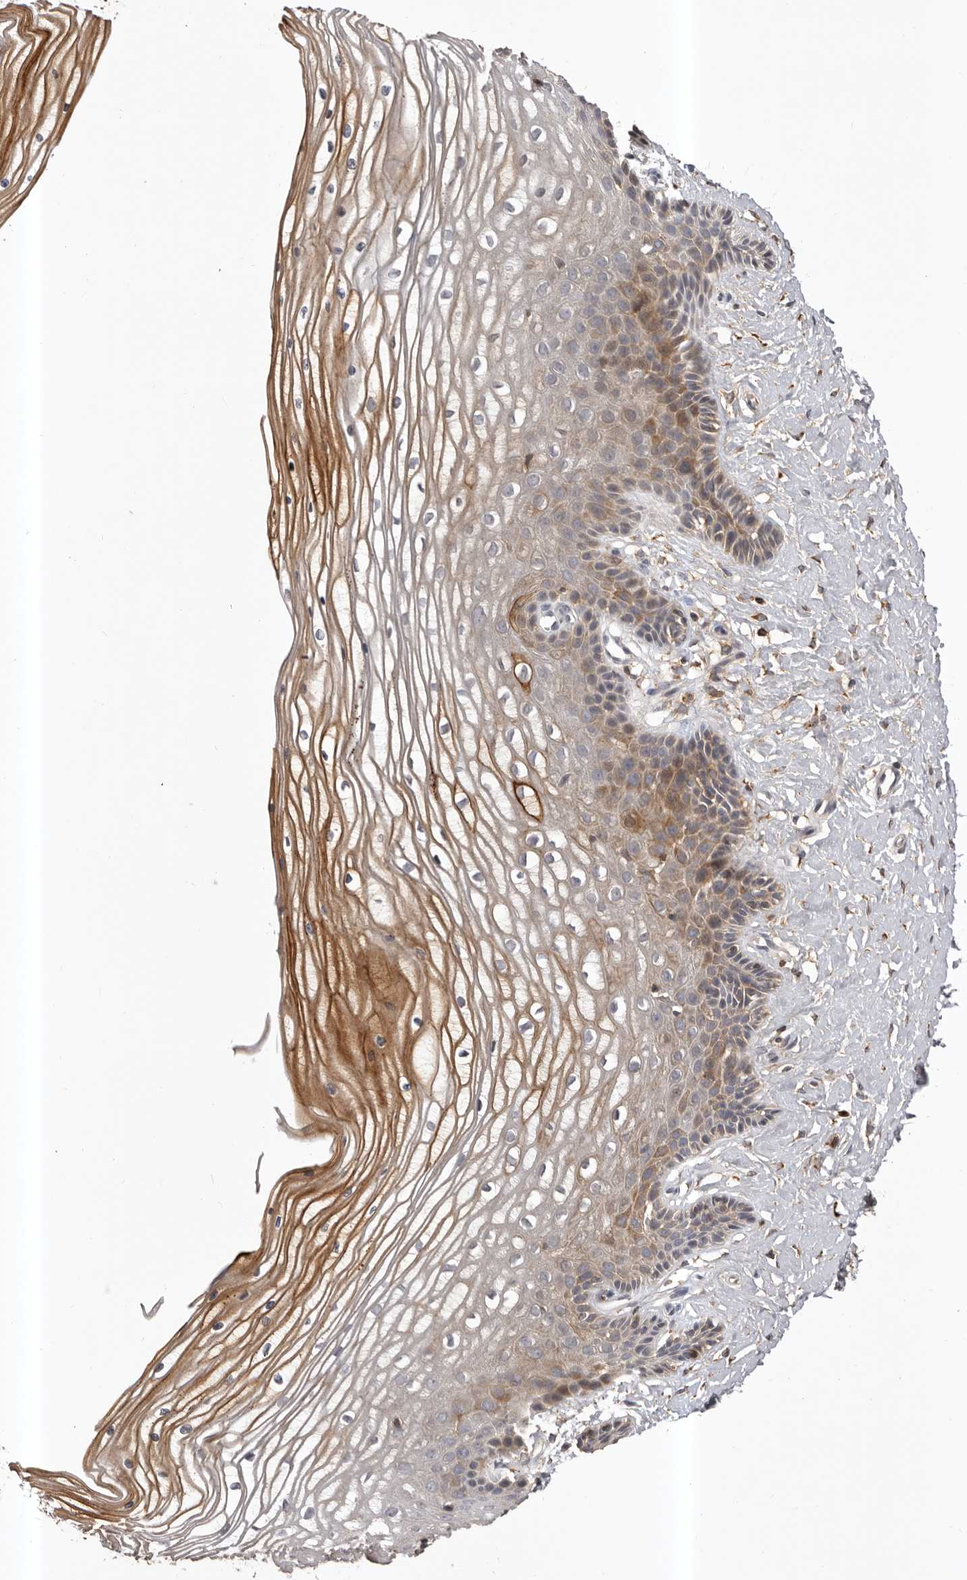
{"staining": {"intensity": "moderate", "quantity": "25%-75%", "location": "cytoplasmic/membranous"}, "tissue": "vagina", "cell_type": "Squamous epithelial cells", "image_type": "normal", "snomed": [{"axis": "morphology", "description": "Normal tissue, NOS"}, {"axis": "topography", "description": "Vagina"}, {"axis": "topography", "description": "Cervix"}], "caption": "The photomicrograph exhibits a brown stain indicating the presence of a protein in the cytoplasmic/membranous of squamous epithelial cells in vagina. (DAB = brown stain, brightfield microscopy at high magnification).", "gene": "GLIPR2", "patient": {"sex": "female", "age": 40}}